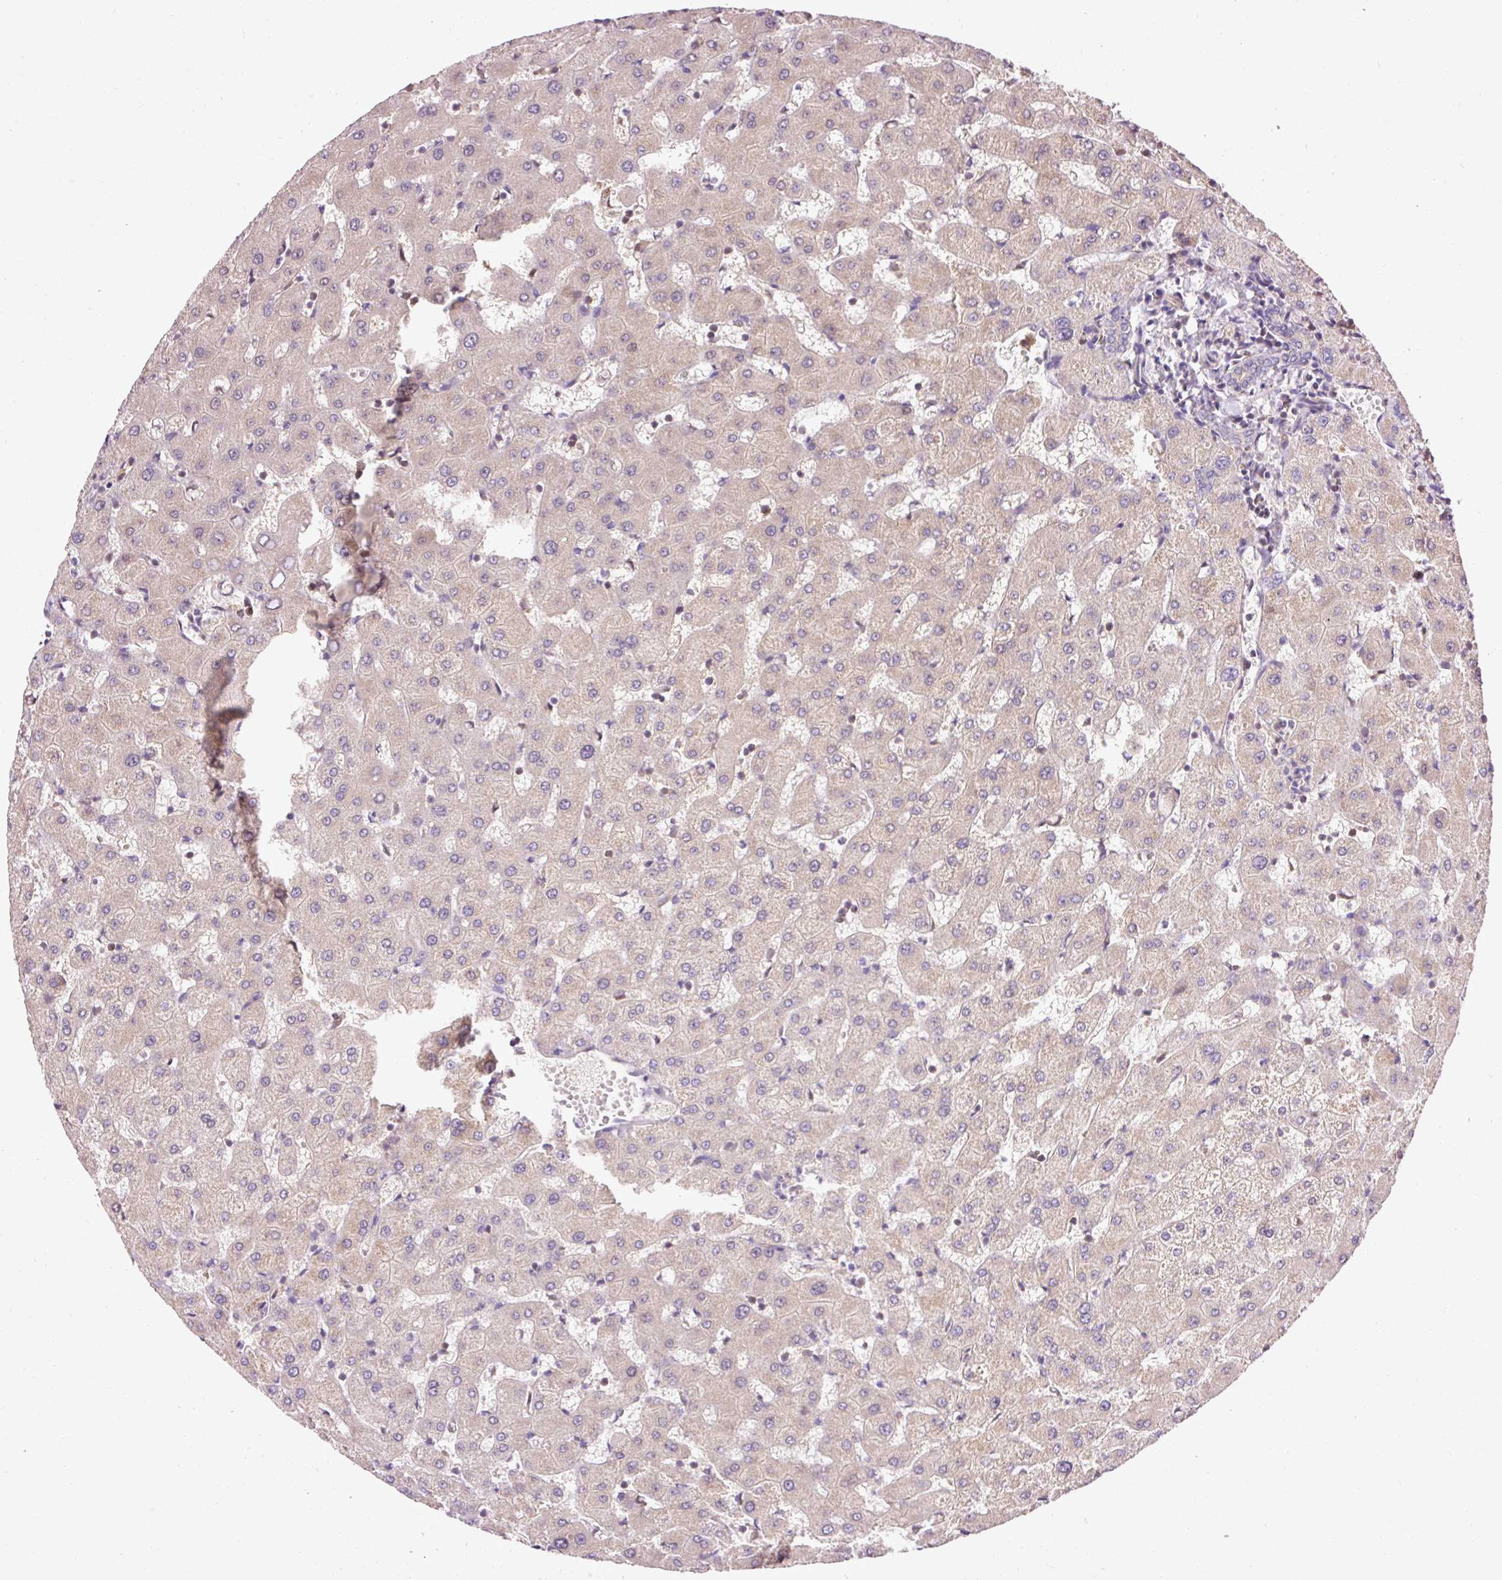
{"staining": {"intensity": "weak", "quantity": "25%-75%", "location": "cytoplasmic/membranous"}, "tissue": "liver", "cell_type": "Cholangiocytes", "image_type": "normal", "snomed": [{"axis": "morphology", "description": "Normal tissue, NOS"}, {"axis": "topography", "description": "Liver"}], "caption": "Immunohistochemical staining of benign liver reveals 25%-75% levels of weak cytoplasmic/membranous protein expression in about 25%-75% of cholangiocytes. (brown staining indicates protein expression, while blue staining denotes nuclei).", "gene": "IMMT", "patient": {"sex": "female", "age": 63}}